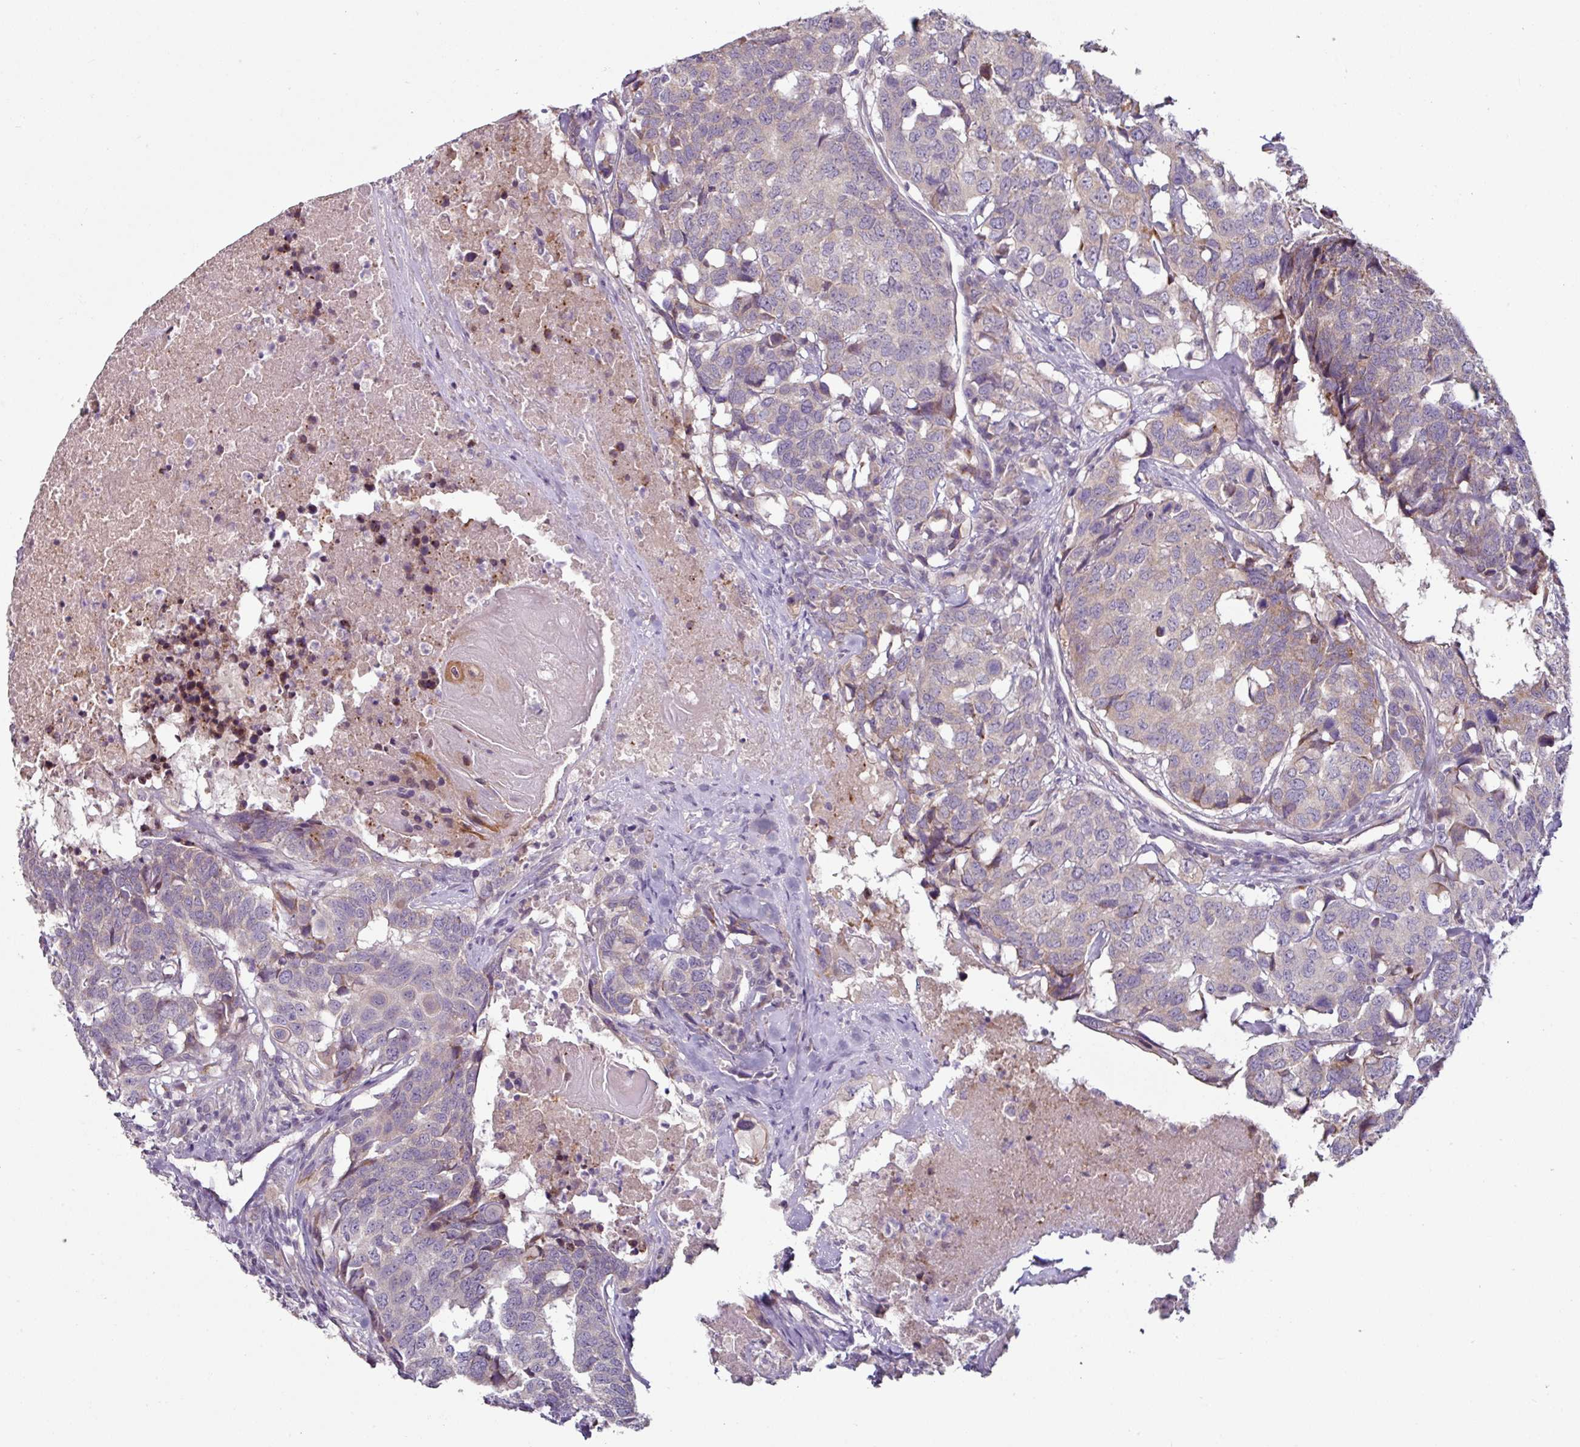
{"staining": {"intensity": "moderate", "quantity": "<25%", "location": "cytoplasmic/membranous"}, "tissue": "head and neck cancer", "cell_type": "Tumor cells", "image_type": "cancer", "snomed": [{"axis": "morphology", "description": "Squamous cell carcinoma, NOS"}, {"axis": "topography", "description": "Head-Neck"}], "caption": "A micrograph of human head and neck cancer stained for a protein reveals moderate cytoplasmic/membranous brown staining in tumor cells.", "gene": "MTMR14", "patient": {"sex": "male", "age": 66}}